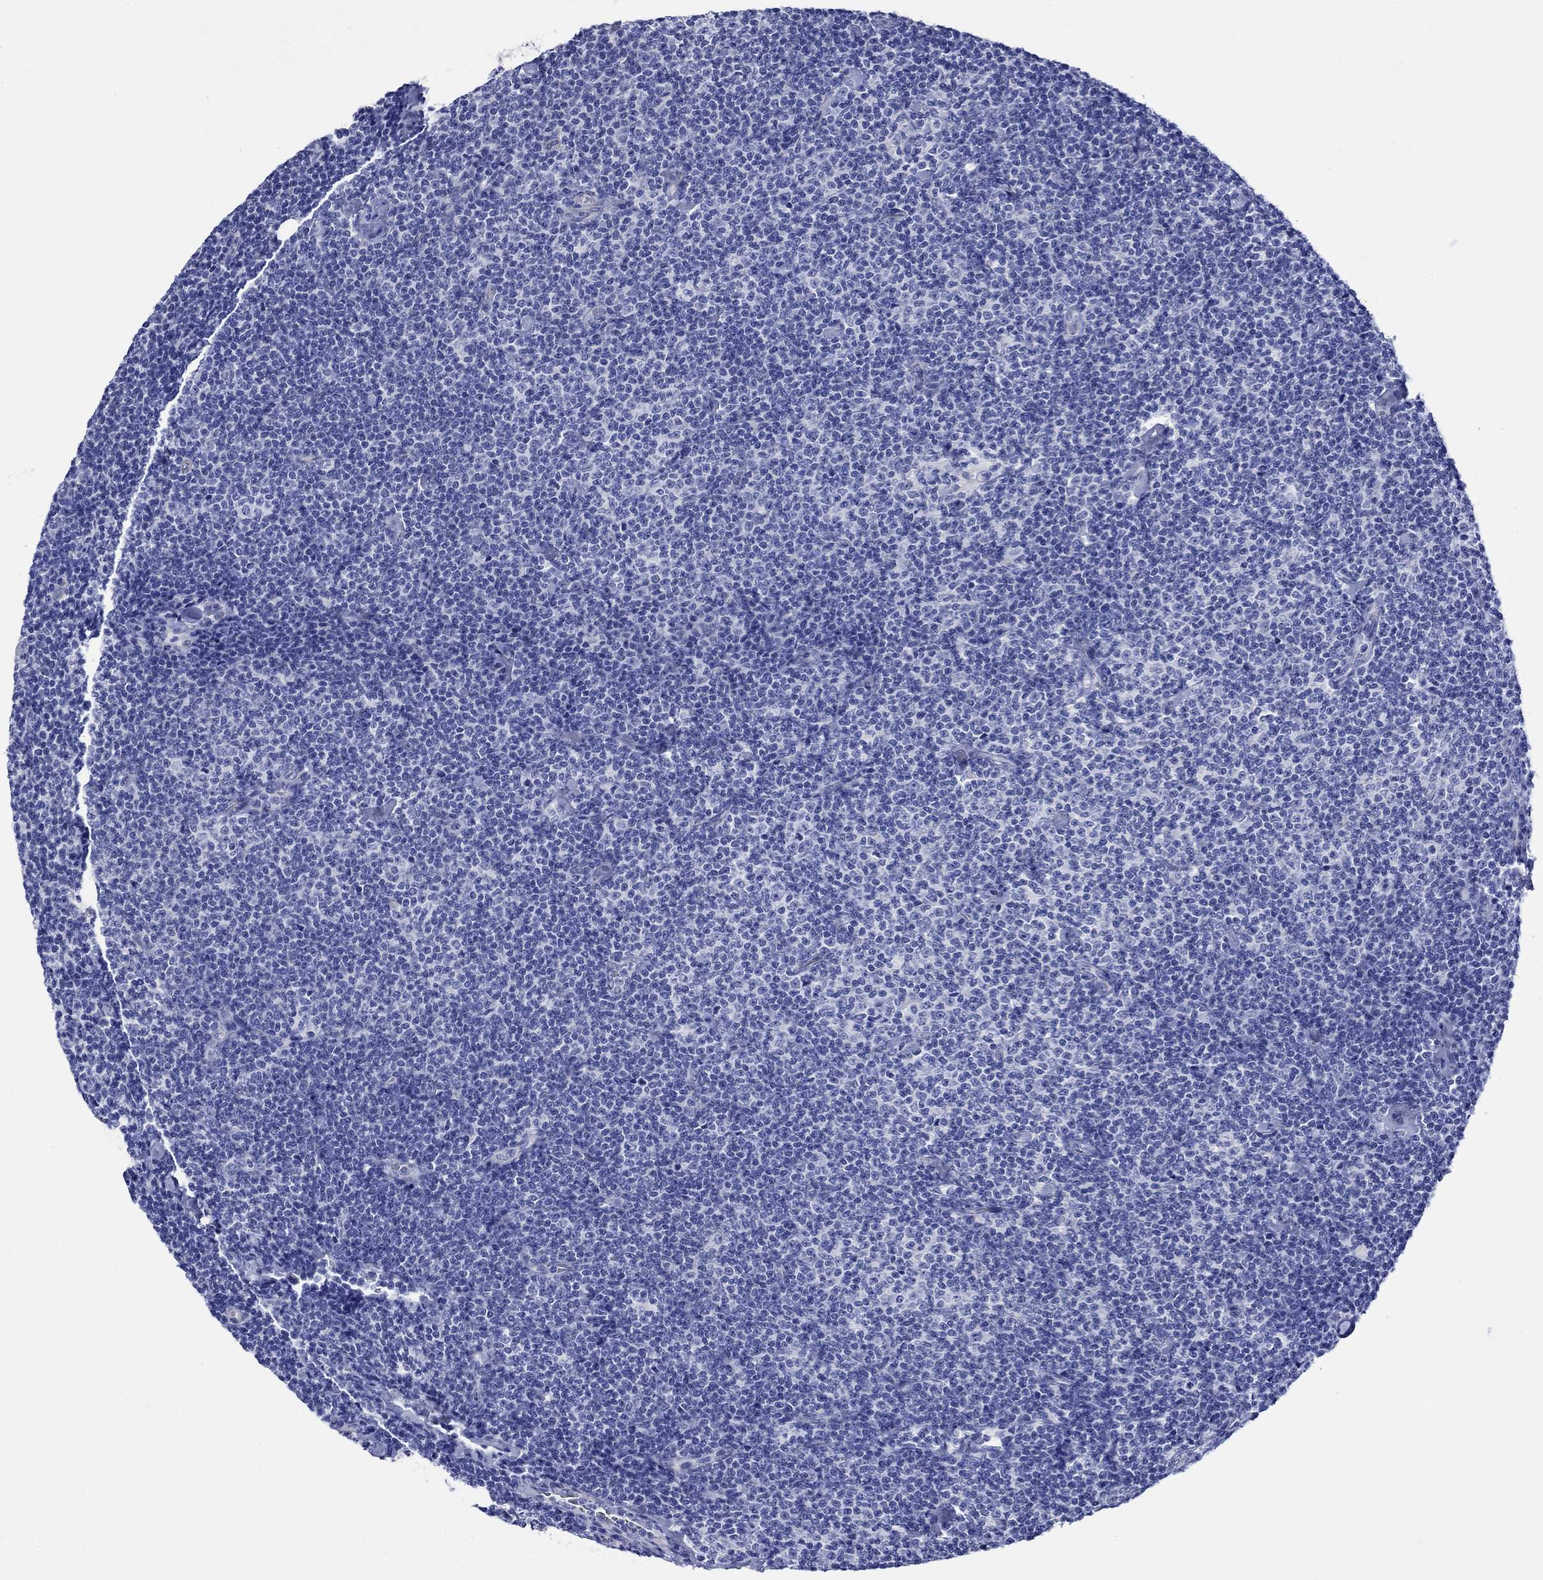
{"staining": {"intensity": "negative", "quantity": "none", "location": "none"}, "tissue": "lymphoma", "cell_type": "Tumor cells", "image_type": "cancer", "snomed": [{"axis": "morphology", "description": "Malignant lymphoma, non-Hodgkin's type, Low grade"}, {"axis": "topography", "description": "Lymph node"}], "caption": "Immunohistochemistry (IHC) micrograph of human lymphoma stained for a protein (brown), which demonstrates no positivity in tumor cells.", "gene": "HARBI1", "patient": {"sex": "male", "age": 81}}